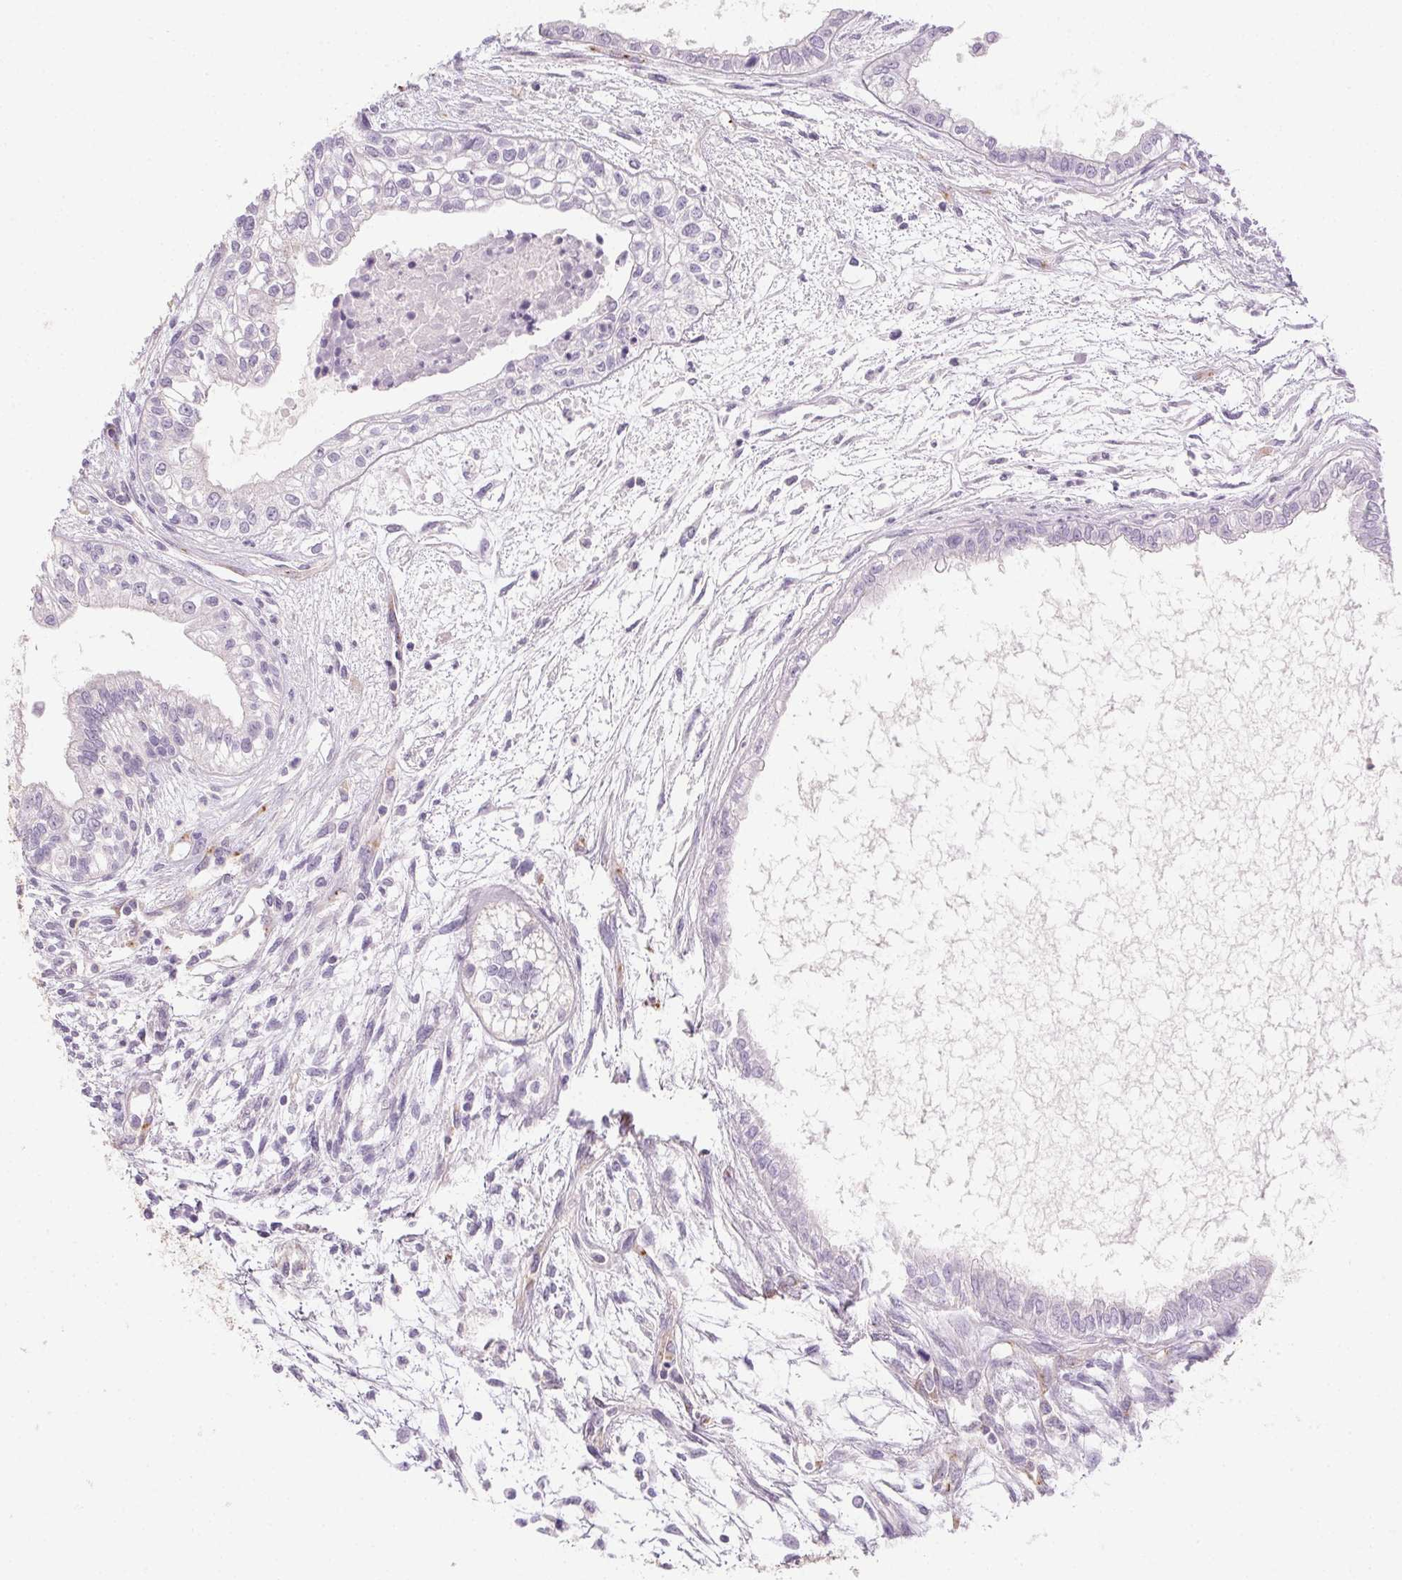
{"staining": {"intensity": "negative", "quantity": "none", "location": "none"}, "tissue": "testis cancer", "cell_type": "Tumor cells", "image_type": "cancer", "snomed": [{"axis": "morphology", "description": "Carcinoma, Embryonal, NOS"}, {"axis": "topography", "description": "Testis"}], "caption": "High power microscopy micrograph of an immunohistochemistry (IHC) micrograph of testis embryonal carcinoma, revealing no significant staining in tumor cells.", "gene": "SMYD1", "patient": {"sex": "male", "age": 37}}